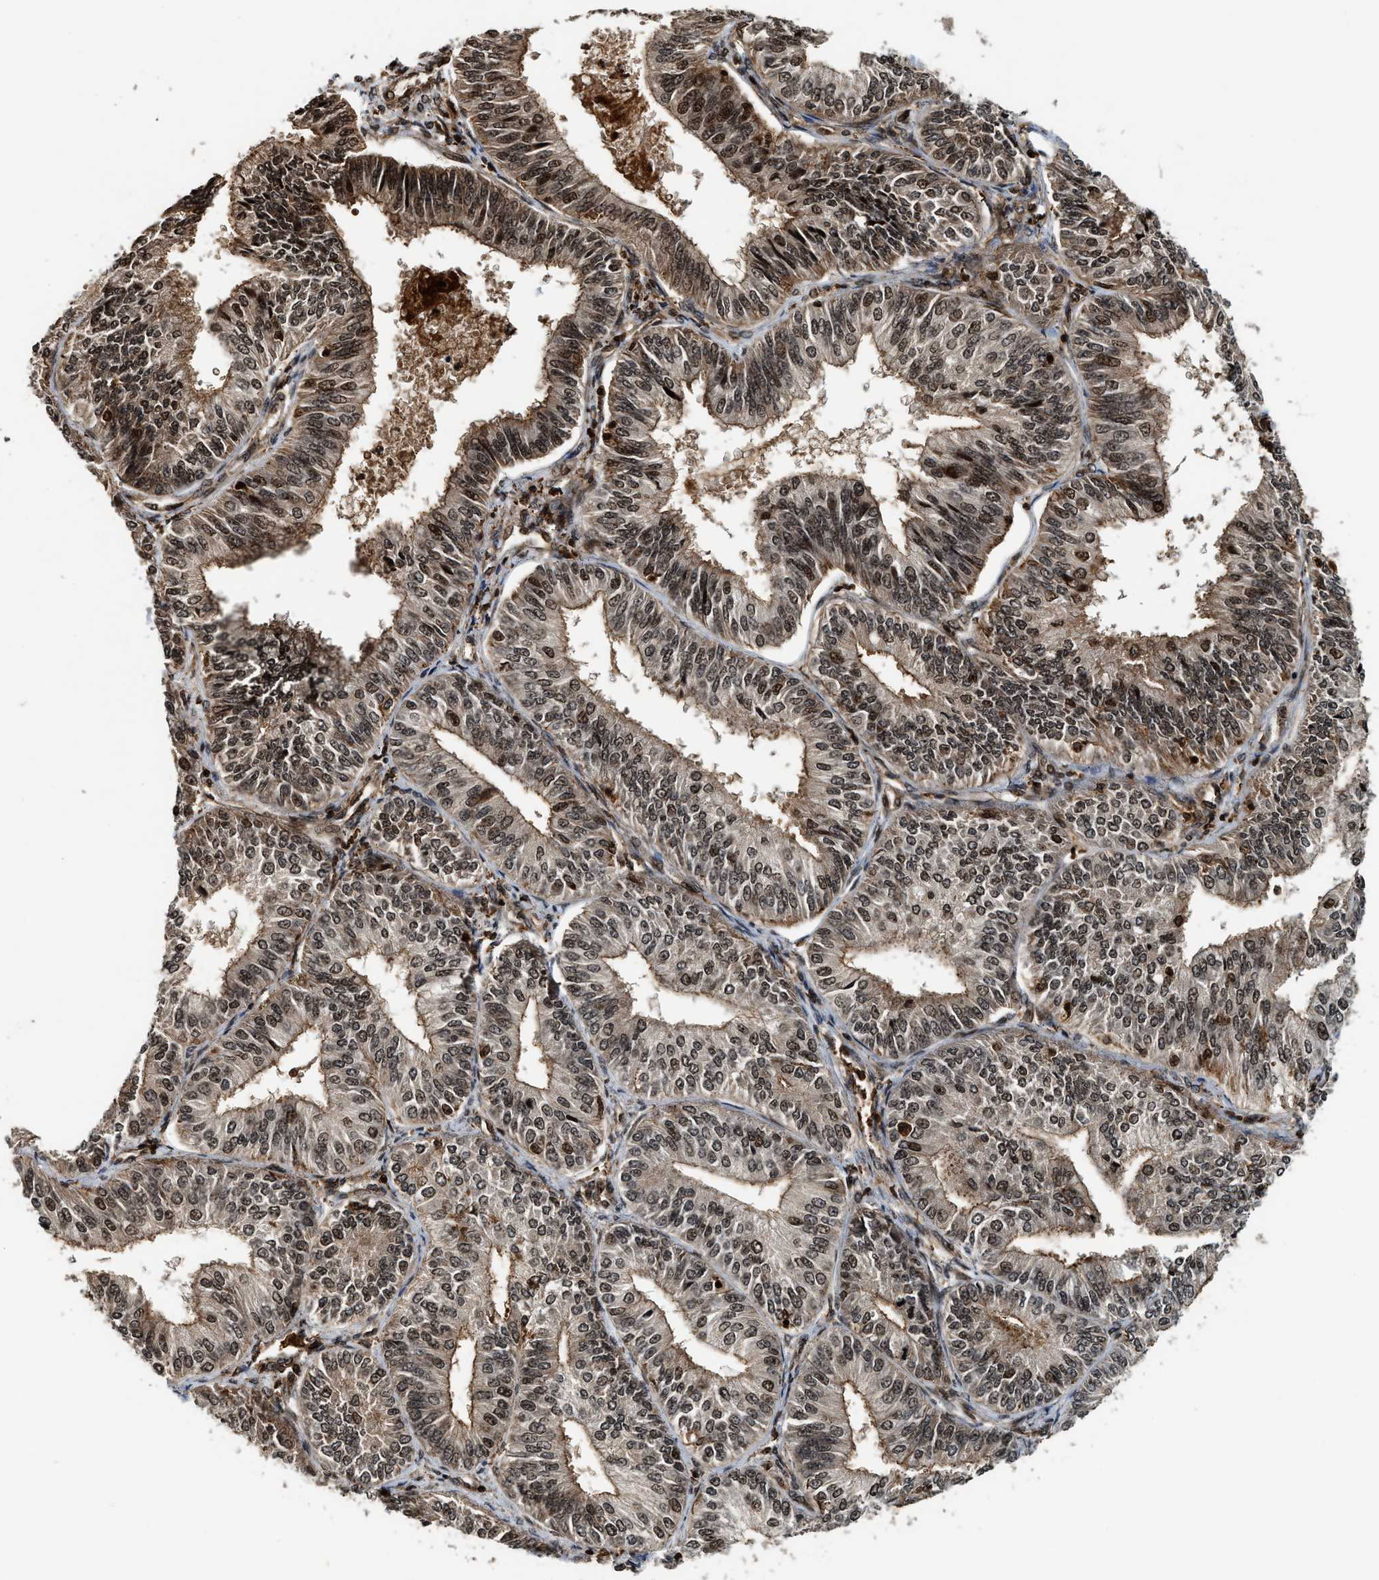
{"staining": {"intensity": "moderate", "quantity": ">75%", "location": "cytoplasmic/membranous,nuclear"}, "tissue": "endometrial cancer", "cell_type": "Tumor cells", "image_type": "cancer", "snomed": [{"axis": "morphology", "description": "Adenocarcinoma, NOS"}, {"axis": "topography", "description": "Endometrium"}], "caption": "Protein expression analysis of human adenocarcinoma (endometrial) reveals moderate cytoplasmic/membranous and nuclear staining in about >75% of tumor cells.", "gene": "MDM2", "patient": {"sex": "female", "age": 58}}